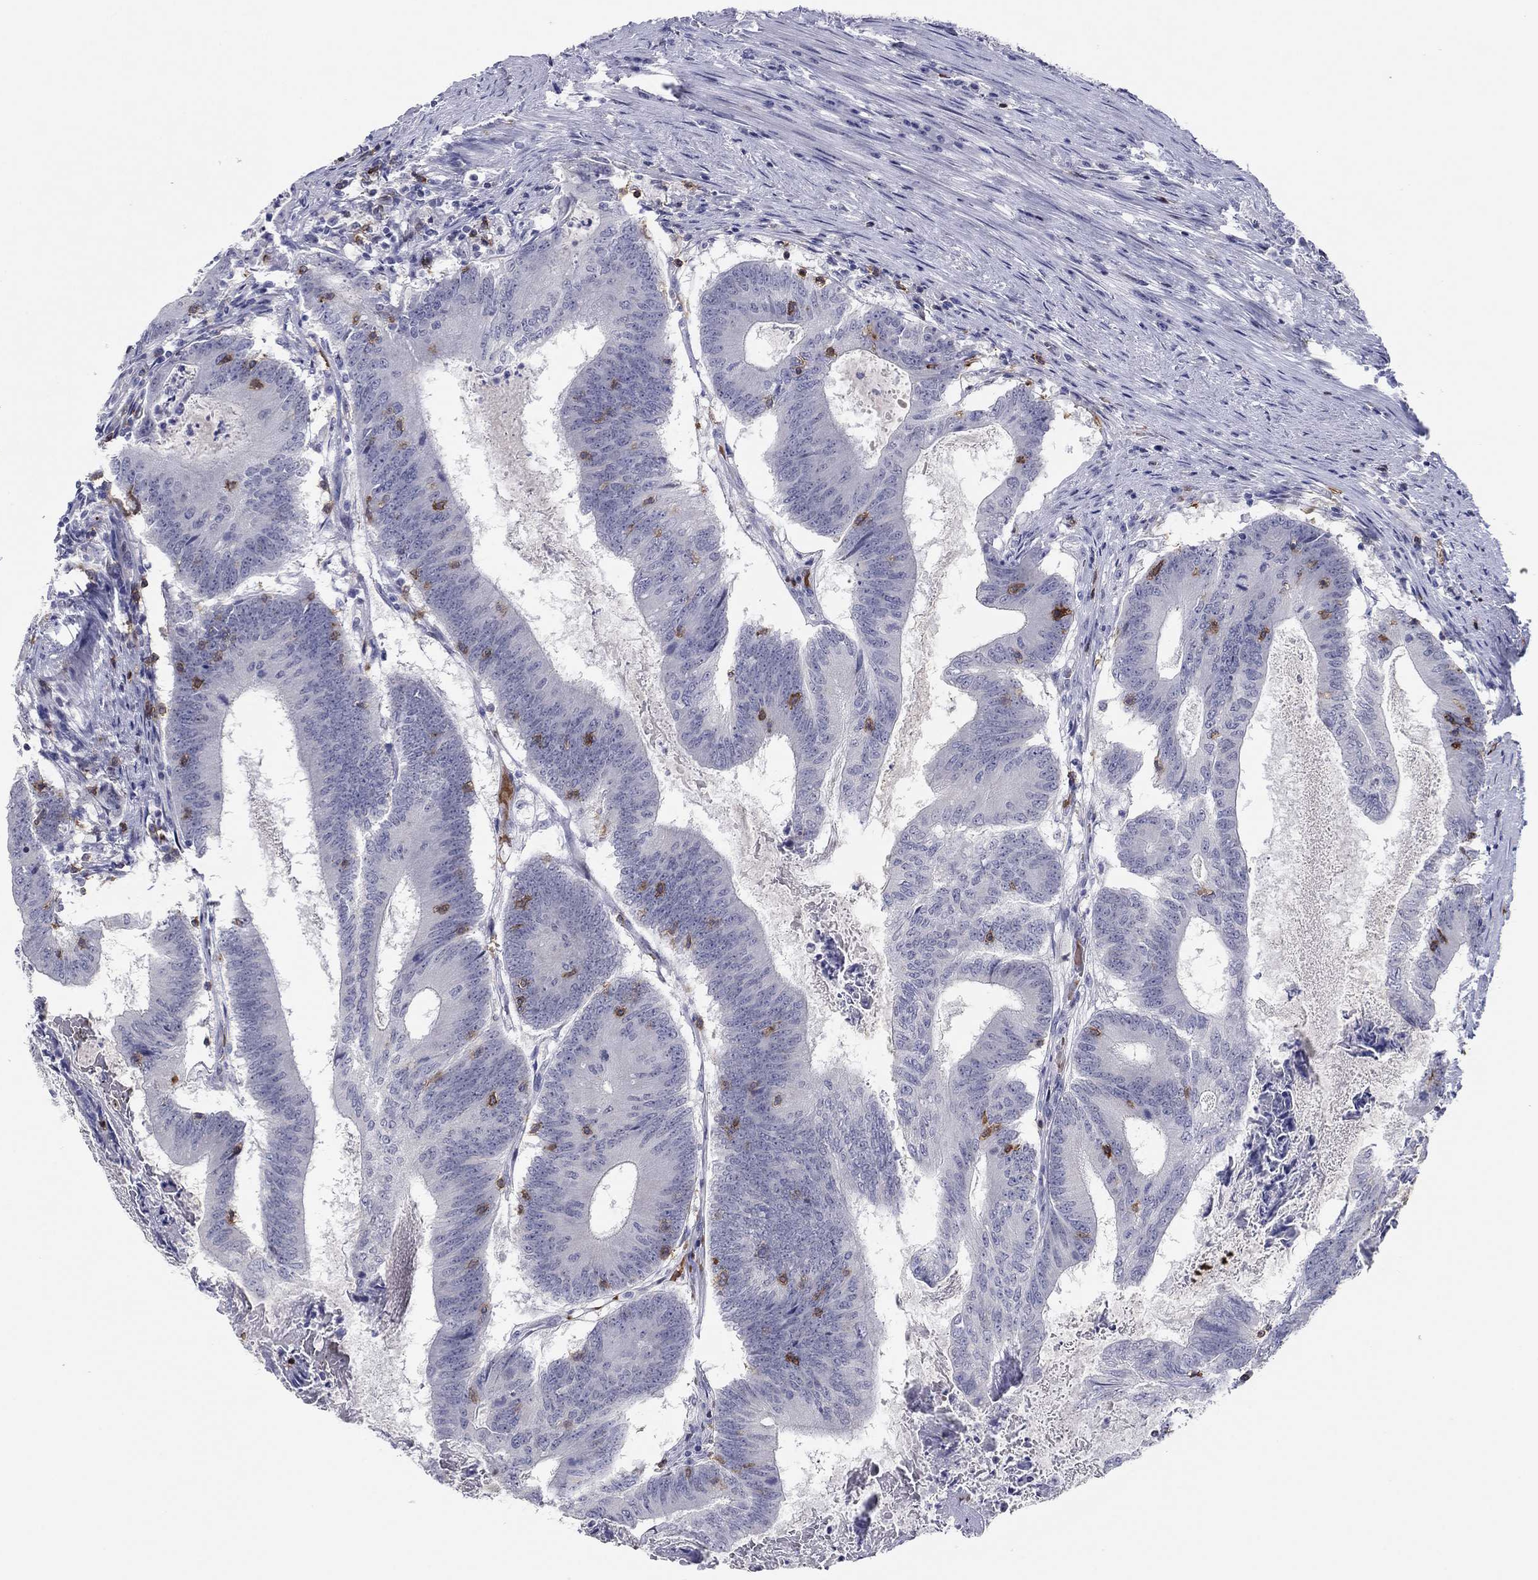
{"staining": {"intensity": "negative", "quantity": "none", "location": "none"}, "tissue": "colorectal cancer", "cell_type": "Tumor cells", "image_type": "cancer", "snomed": [{"axis": "morphology", "description": "Adenocarcinoma, NOS"}, {"axis": "topography", "description": "Colon"}], "caption": "IHC micrograph of neoplastic tissue: human colorectal cancer stained with DAB demonstrates no significant protein positivity in tumor cells. (DAB immunohistochemistry visualized using brightfield microscopy, high magnification).", "gene": "ITGAE", "patient": {"sex": "female", "age": 70}}